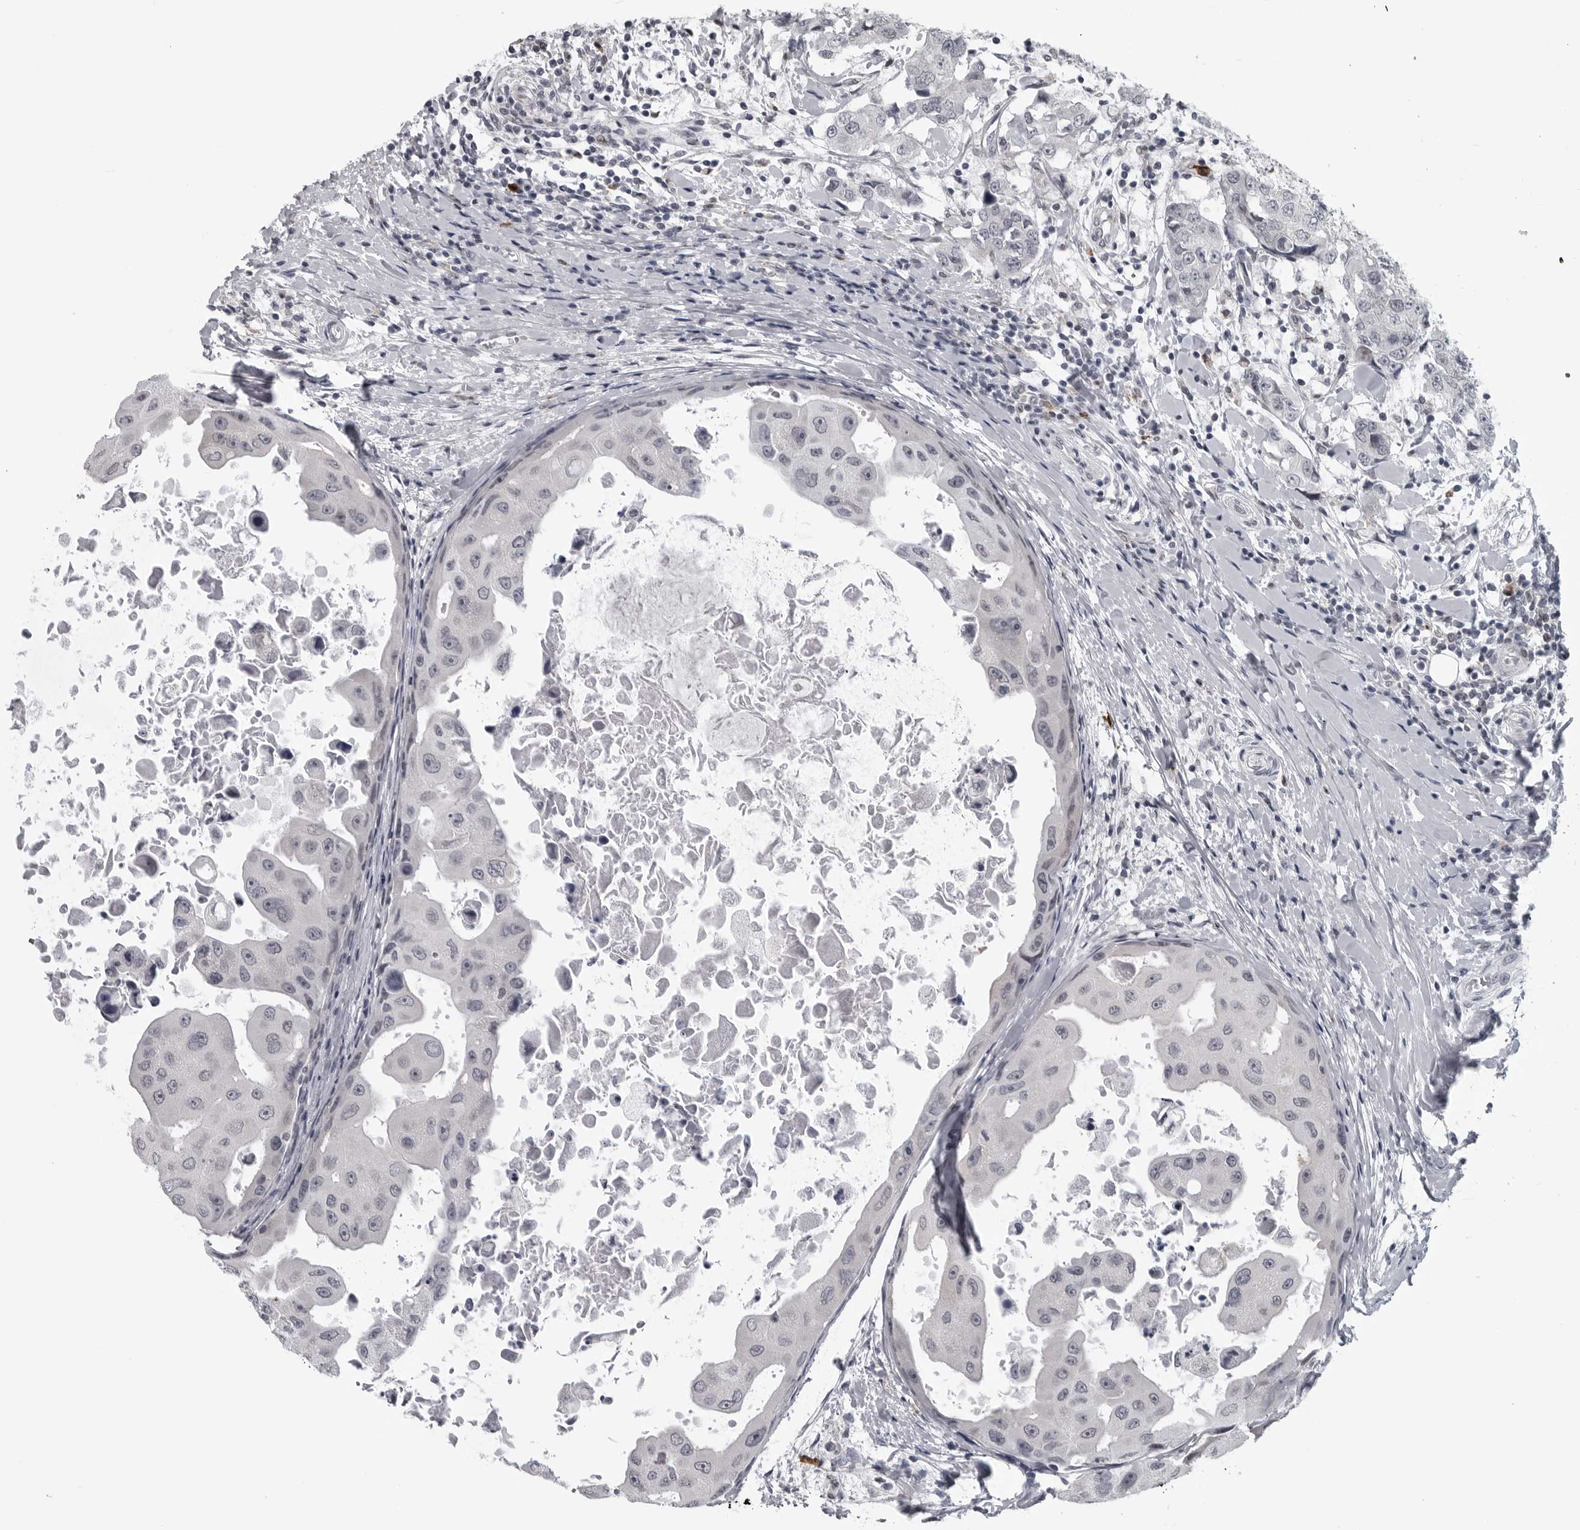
{"staining": {"intensity": "negative", "quantity": "none", "location": "none"}, "tissue": "breast cancer", "cell_type": "Tumor cells", "image_type": "cancer", "snomed": [{"axis": "morphology", "description": "Duct carcinoma"}, {"axis": "topography", "description": "Breast"}], "caption": "This is an immunohistochemistry (IHC) micrograph of human breast cancer. There is no staining in tumor cells.", "gene": "LYSMD1", "patient": {"sex": "female", "age": 27}}